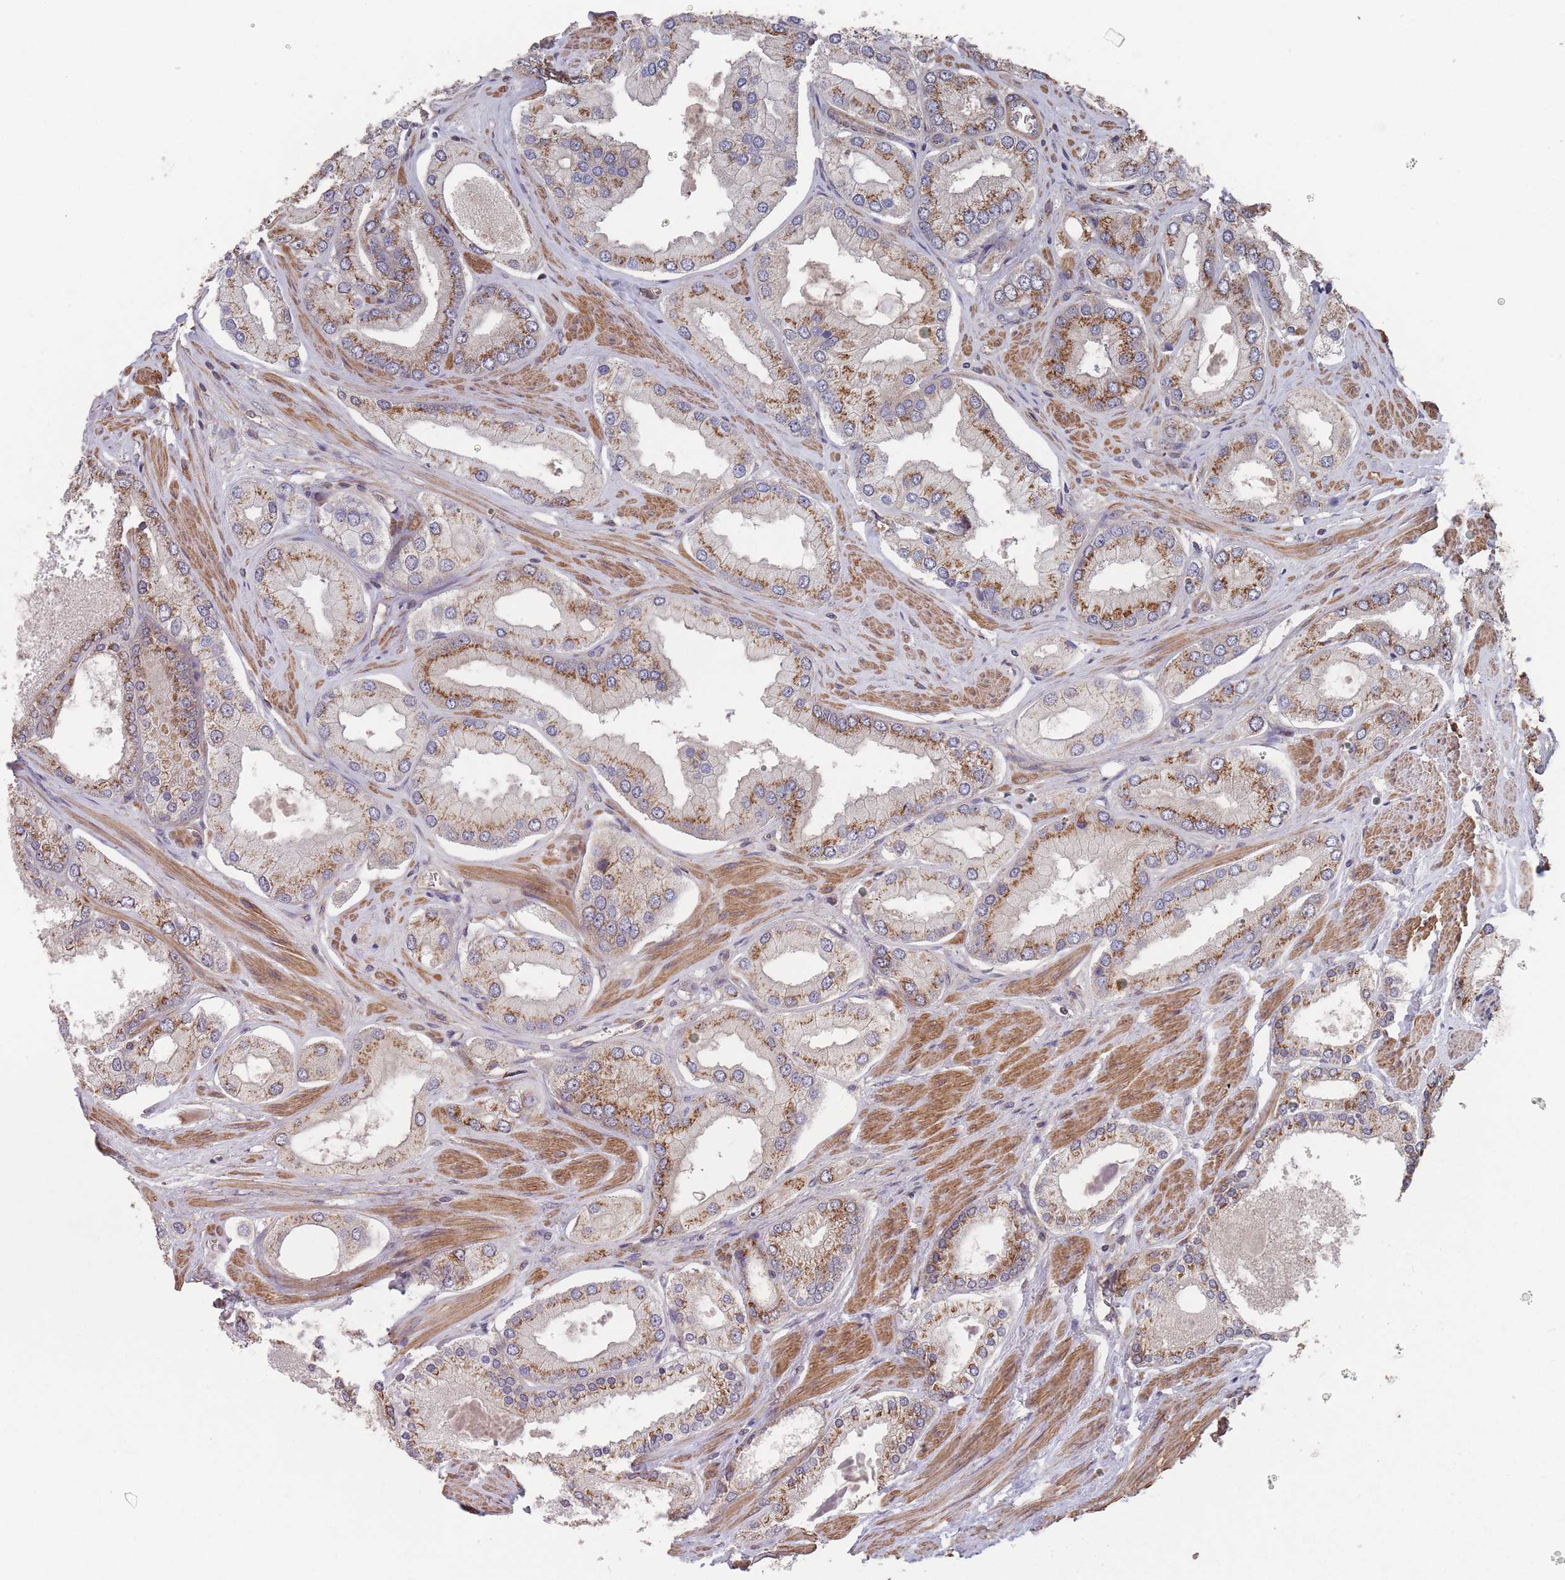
{"staining": {"intensity": "moderate", "quantity": ">75%", "location": "cytoplasmic/membranous"}, "tissue": "prostate cancer", "cell_type": "Tumor cells", "image_type": "cancer", "snomed": [{"axis": "morphology", "description": "Adenocarcinoma, Low grade"}, {"axis": "topography", "description": "Prostate"}], "caption": "Brown immunohistochemical staining in prostate cancer (adenocarcinoma (low-grade)) shows moderate cytoplasmic/membranous positivity in about >75% of tumor cells.", "gene": "SF3B1", "patient": {"sex": "male", "age": 42}}